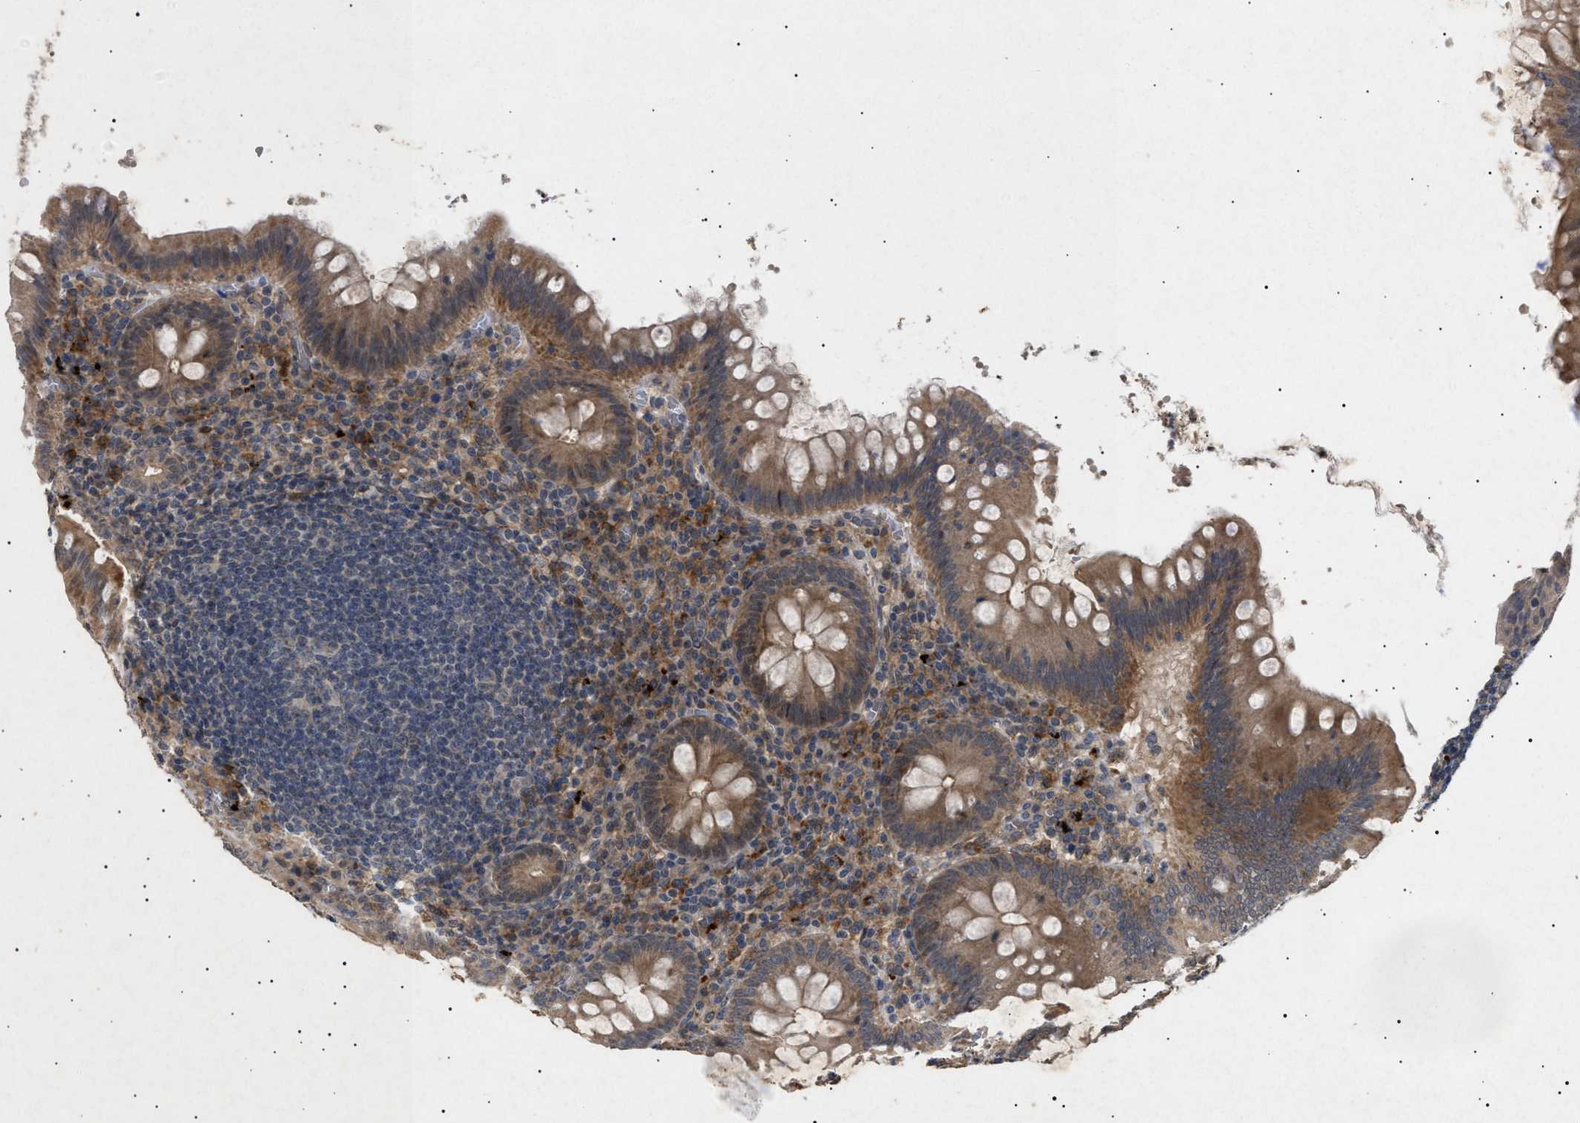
{"staining": {"intensity": "moderate", "quantity": ">75%", "location": "cytoplasmic/membranous"}, "tissue": "appendix", "cell_type": "Glandular cells", "image_type": "normal", "snomed": [{"axis": "morphology", "description": "Normal tissue, NOS"}, {"axis": "topography", "description": "Appendix"}], "caption": "The histopathology image reveals staining of normal appendix, revealing moderate cytoplasmic/membranous protein expression (brown color) within glandular cells. (Stains: DAB (3,3'-diaminobenzidine) in brown, nuclei in blue, Microscopy: brightfield microscopy at high magnification).", "gene": "SIRT5", "patient": {"sex": "male", "age": 56}}